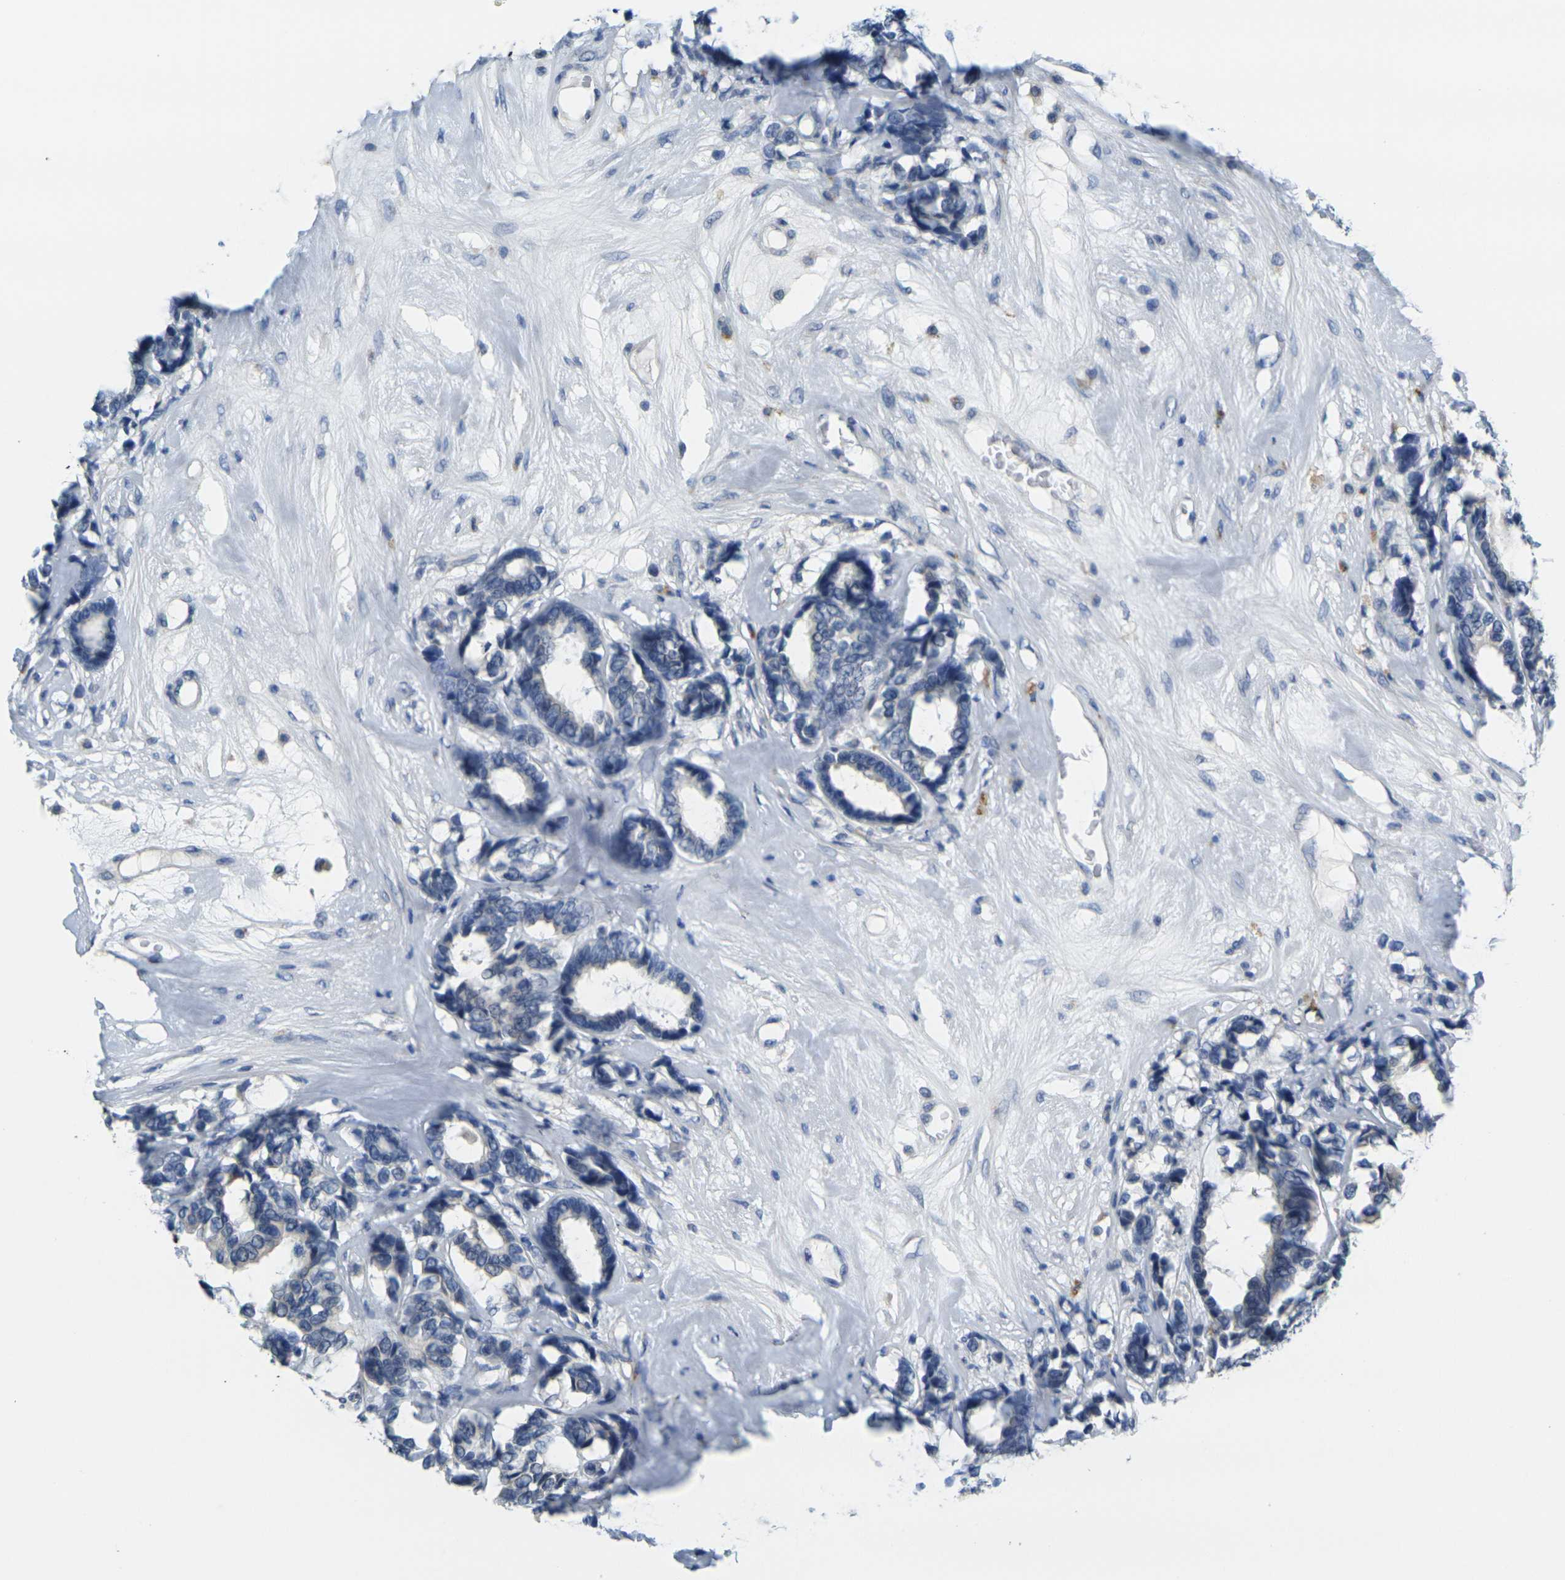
{"staining": {"intensity": "negative", "quantity": "none", "location": "none"}, "tissue": "breast cancer", "cell_type": "Tumor cells", "image_type": "cancer", "snomed": [{"axis": "morphology", "description": "Duct carcinoma"}, {"axis": "topography", "description": "Breast"}], "caption": "A photomicrograph of human breast cancer is negative for staining in tumor cells. The staining was performed using DAB (3,3'-diaminobenzidine) to visualize the protein expression in brown, while the nuclei were stained in blue with hematoxylin (Magnification: 20x).", "gene": "GPR15", "patient": {"sex": "female", "age": 87}}